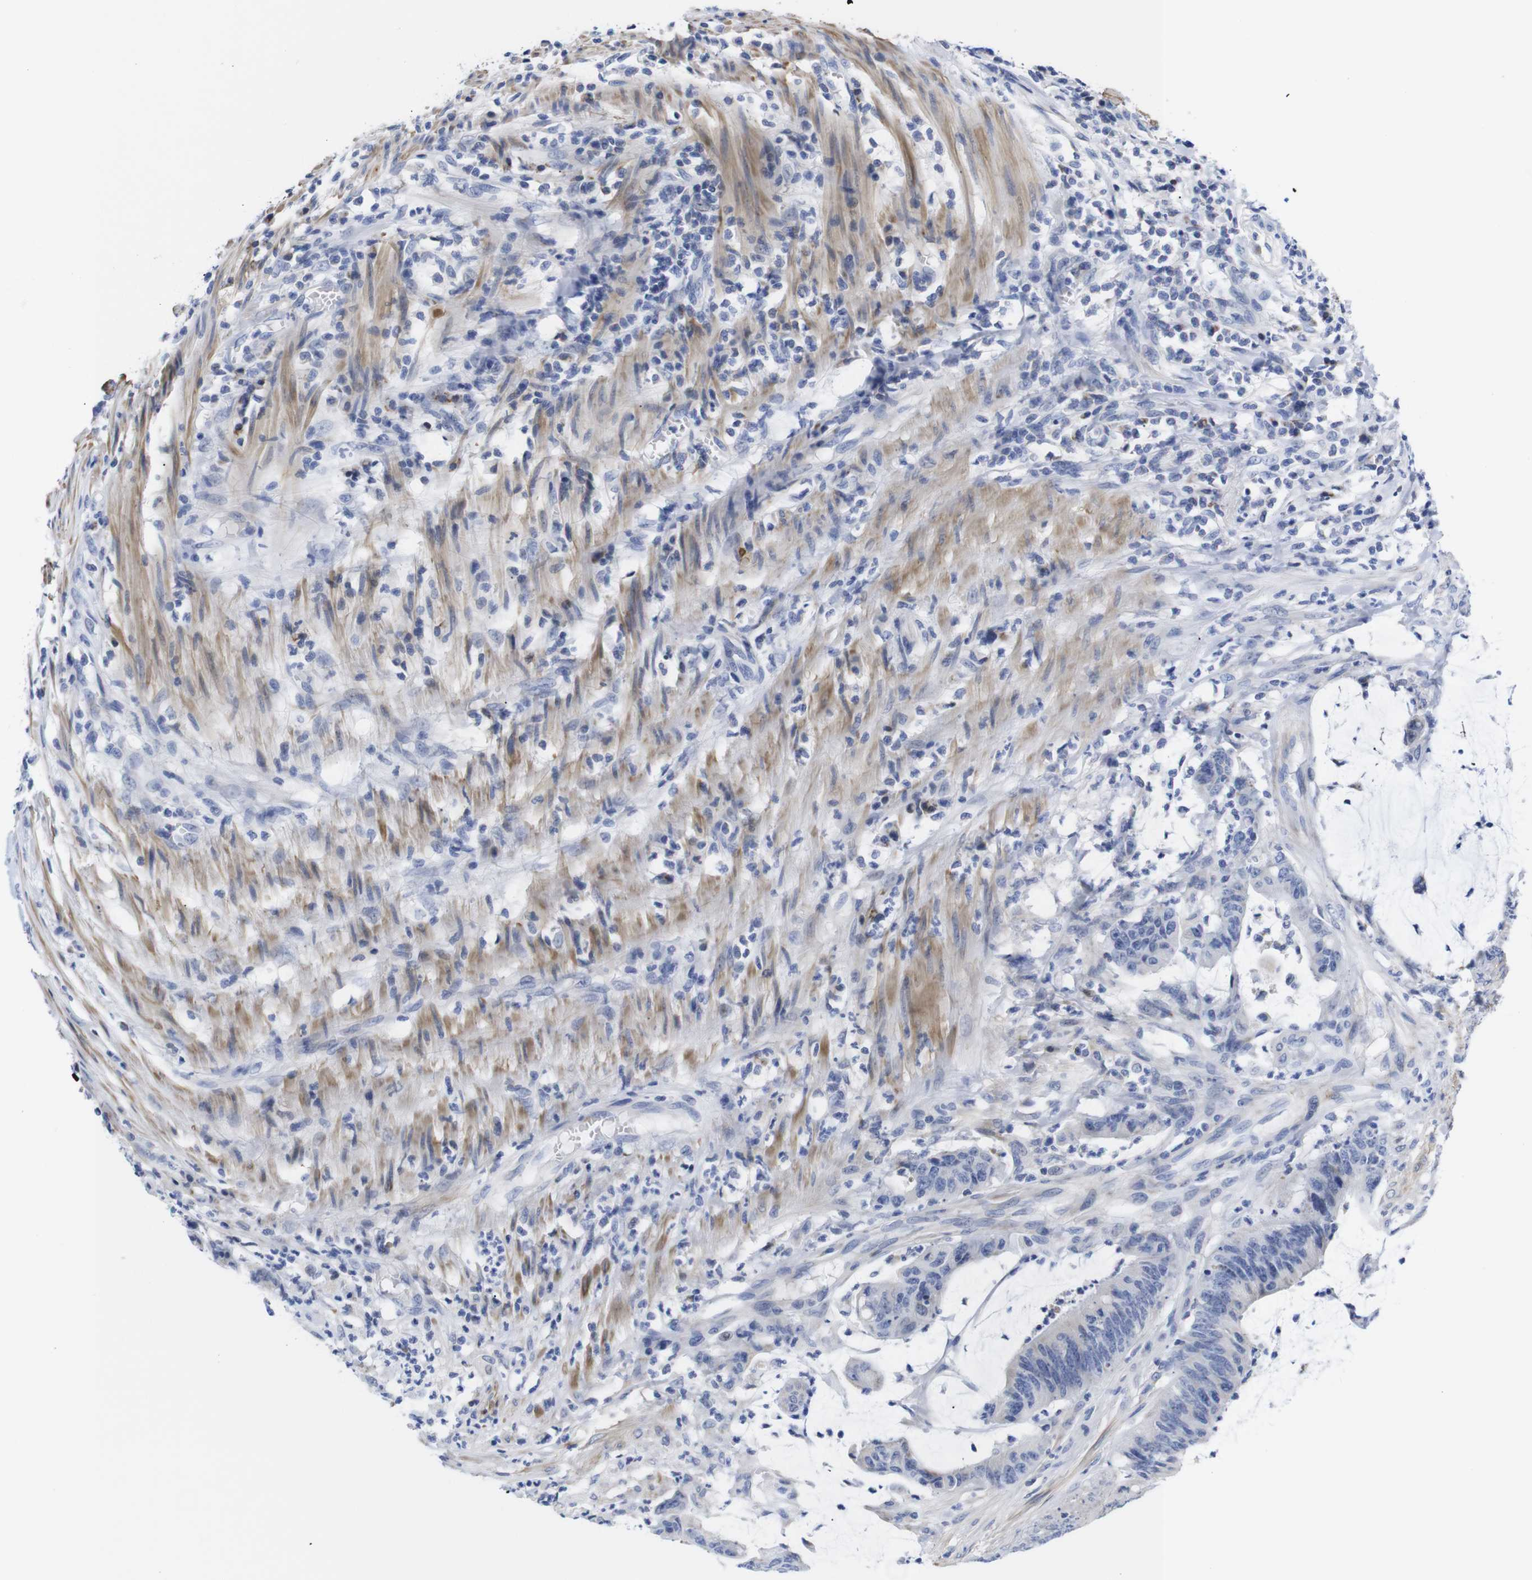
{"staining": {"intensity": "negative", "quantity": "none", "location": "none"}, "tissue": "colorectal cancer", "cell_type": "Tumor cells", "image_type": "cancer", "snomed": [{"axis": "morphology", "description": "Adenocarcinoma, NOS"}, {"axis": "topography", "description": "Rectum"}], "caption": "Immunohistochemical staining of colorectal cancer demonstrates no significant expression in tumor cells.", "gene": "LRRC55", "patient": {"sex": "female", "age": 66}}